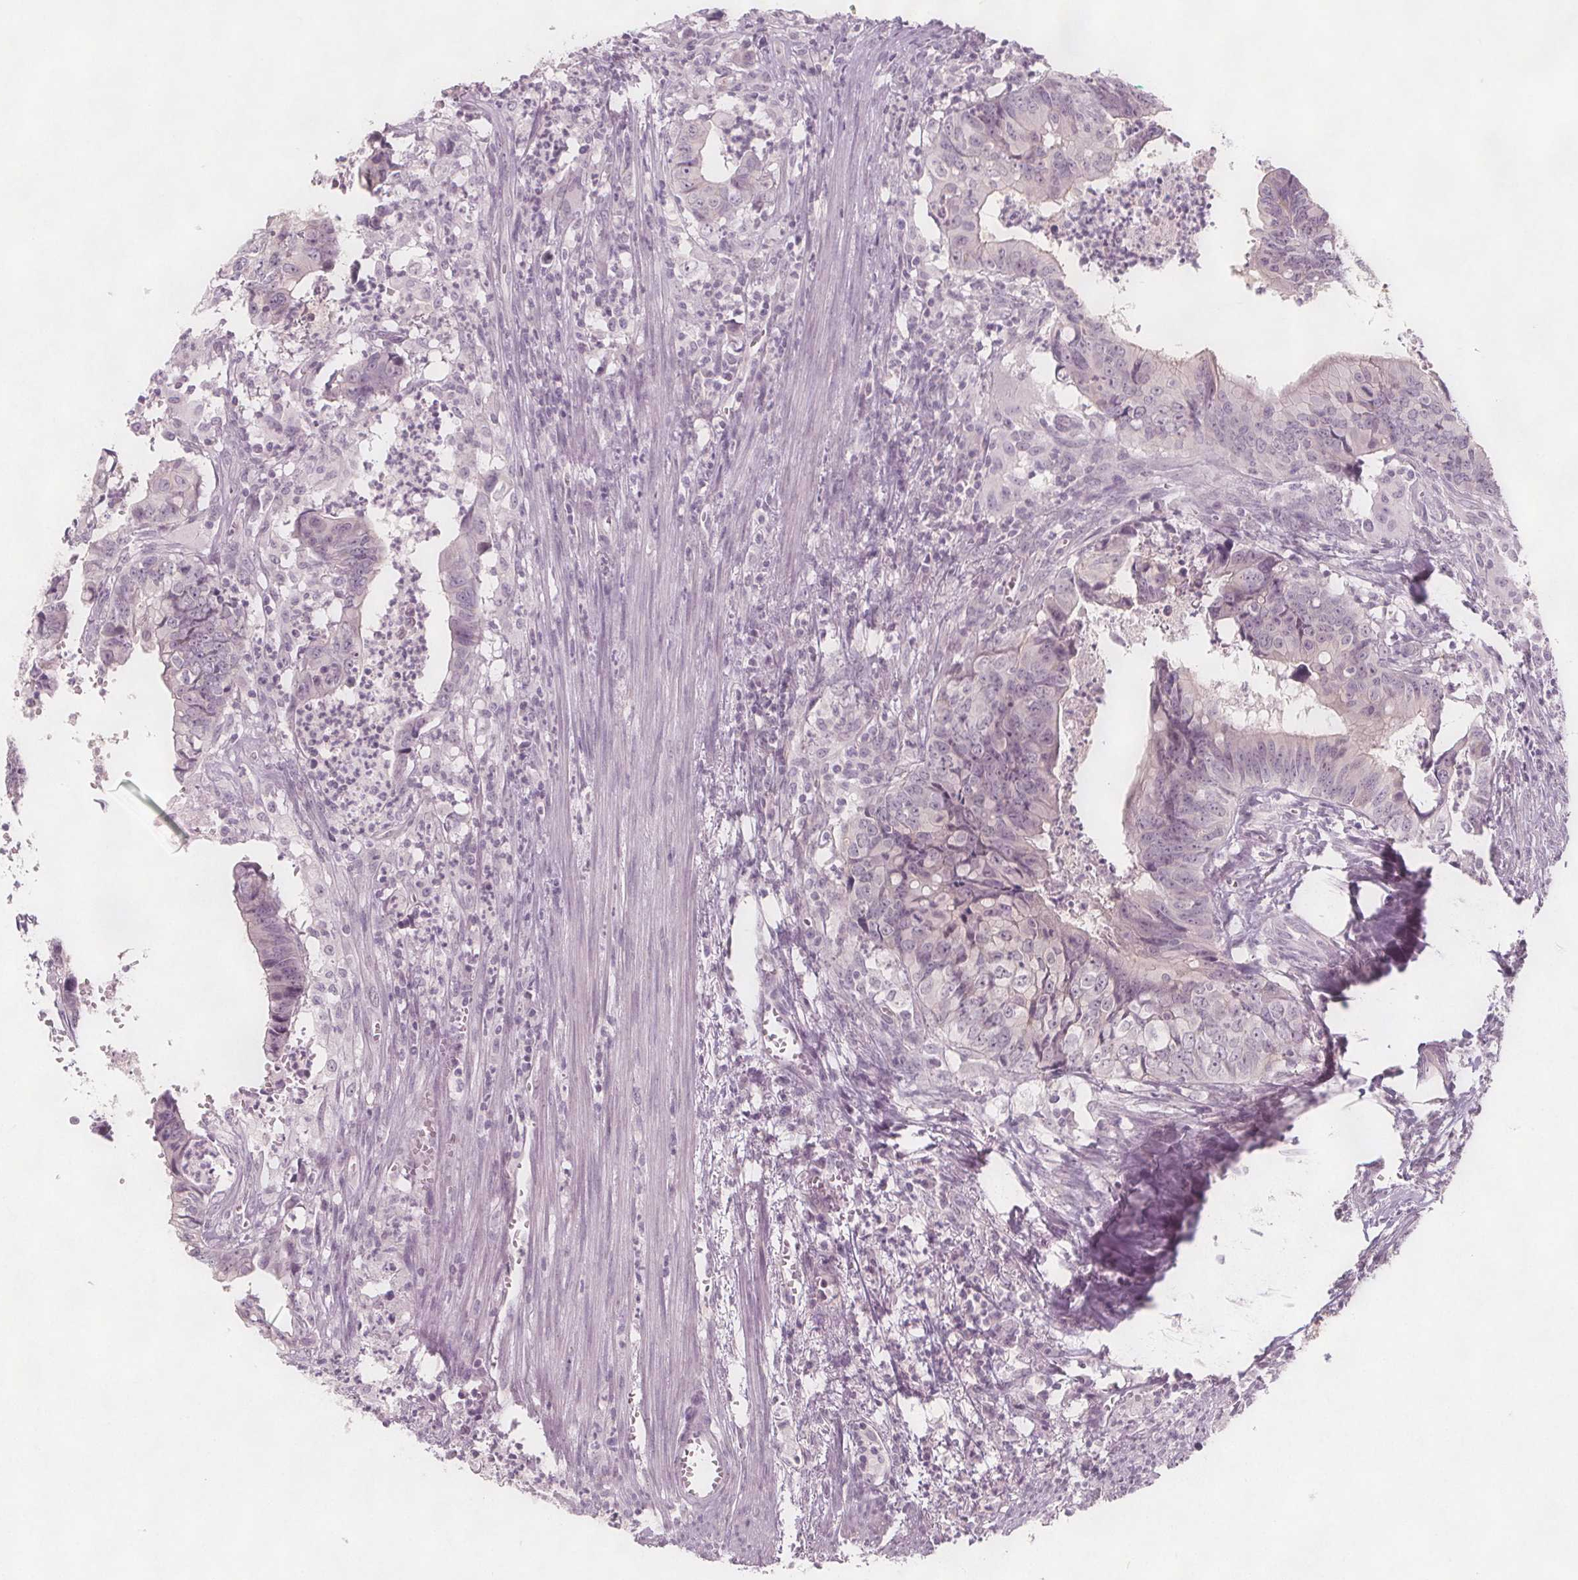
{"staining": {"intensity": "negative", "quantity": "none", "location": "none"}, "tissue": "colorectal cancer", "cell_type": "Tumor cells", "image_type": "cancer", "snomed": [{"axis": "morphology", "description": "Adenocarcinoma, NOS"}, {"axis": "topography", "description": "Colon"}], "caption": "A high-resolution histopathology image shows IHC staining of colorectal cancer, which demonstrates no significant expression in tumor cells. Brightfield microscopy of immunohistochemistry (IHC) stained with DAB (brown) and hematoxylin (blue), captured at high magnification.", "gene": "C1orf167", "patient": {"sex": "female", "age": 82}}